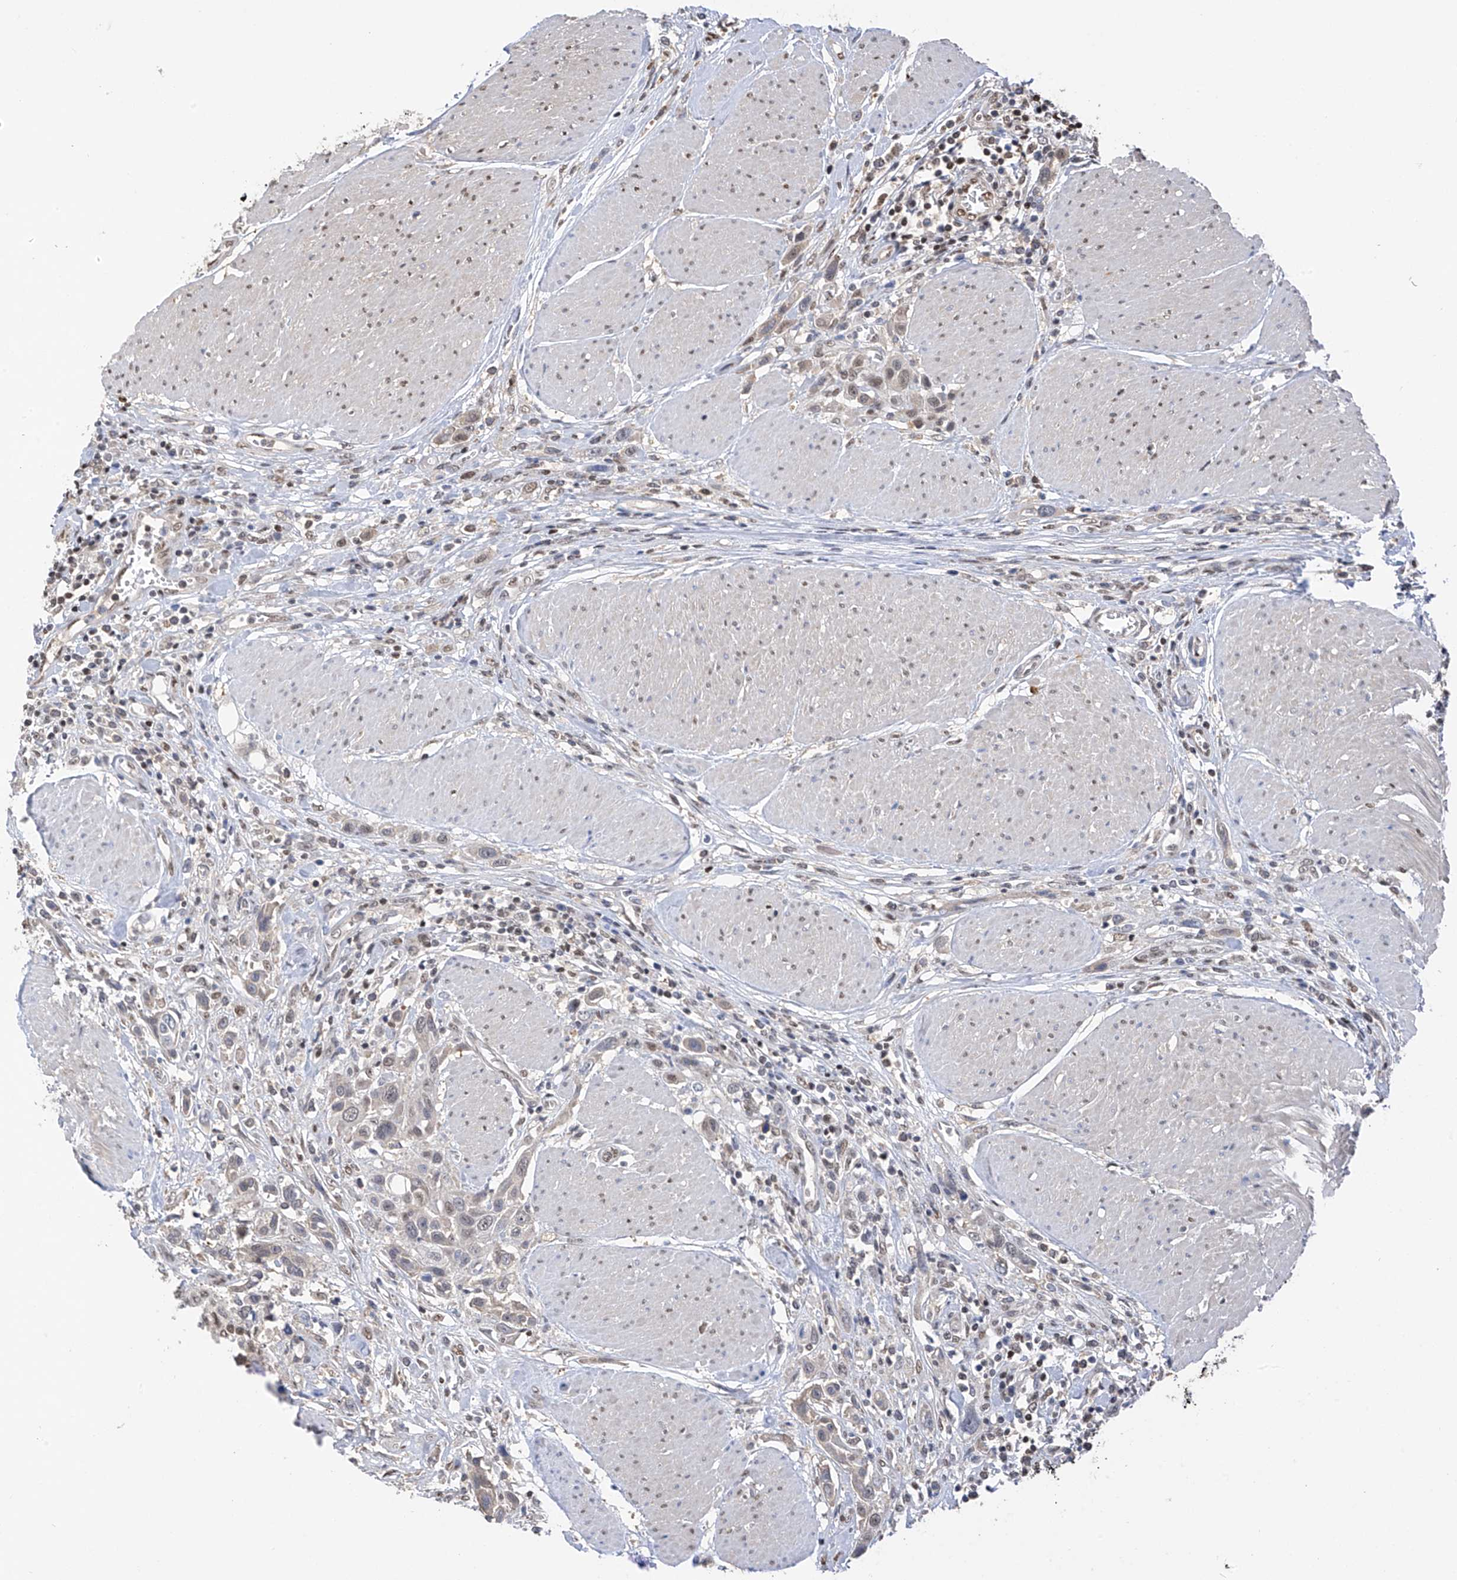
{"staining": {"intensity": "weak", "quantity": "<25%", "location": "nuclear"}, "tissue": "urothelial cancer", "cell_type": "Tumor cells", "image_type": "cancer", "snomed": [{"axis": "morphology", "description": "Urothelial carcinoma, High grade"}, {"axis": "topography", "description": "Urinary bladder"}], "caption": "A high-resolution image shows immunohistochemistry (IHC) staining of urothelial carcinoma (high-grade), which shows no significant staining in tumor cells.", "gene": "PMM1", "patient": {"sex": "male", "age": 50}}